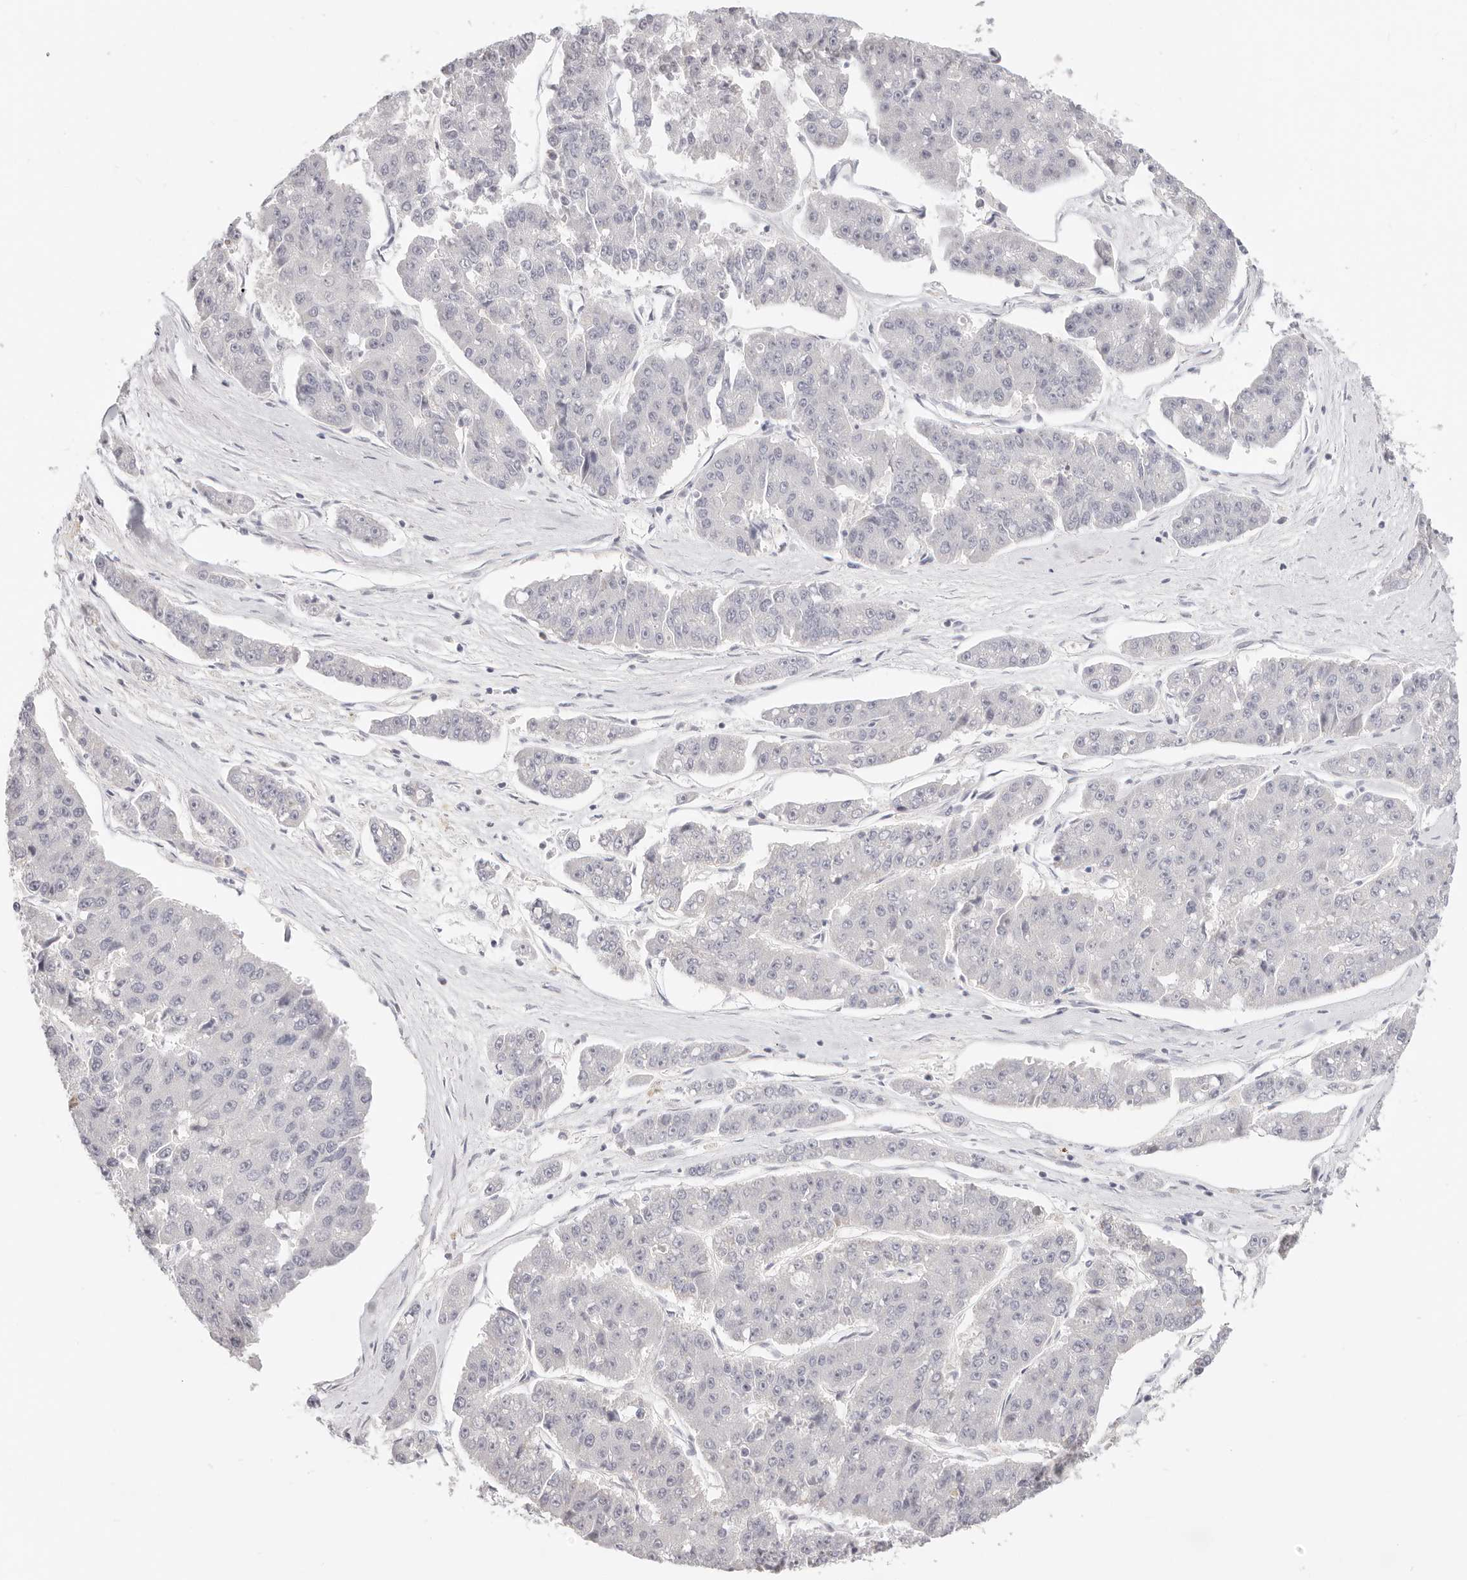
{"staining": {"intensity": "negative", "quantity": "none", "location": "none"}, "tissue": "pancreatic cancer", "cell_type": "Tumor cells", "image_type": "cancer", "snomed": [{"axis": "morphology", "description": "Adenocarcinoma, NOS"}, {"axis": "topography", "description": "Pancreas"}], "caption": "The micrograph reveals no significant positivity in tumor cells of pancreatic cancer. (Brightfield microscopy of DAB IHC at high magnification).", "gene": "ASCL1", "patient": {"sex": "male", "age": 50}}